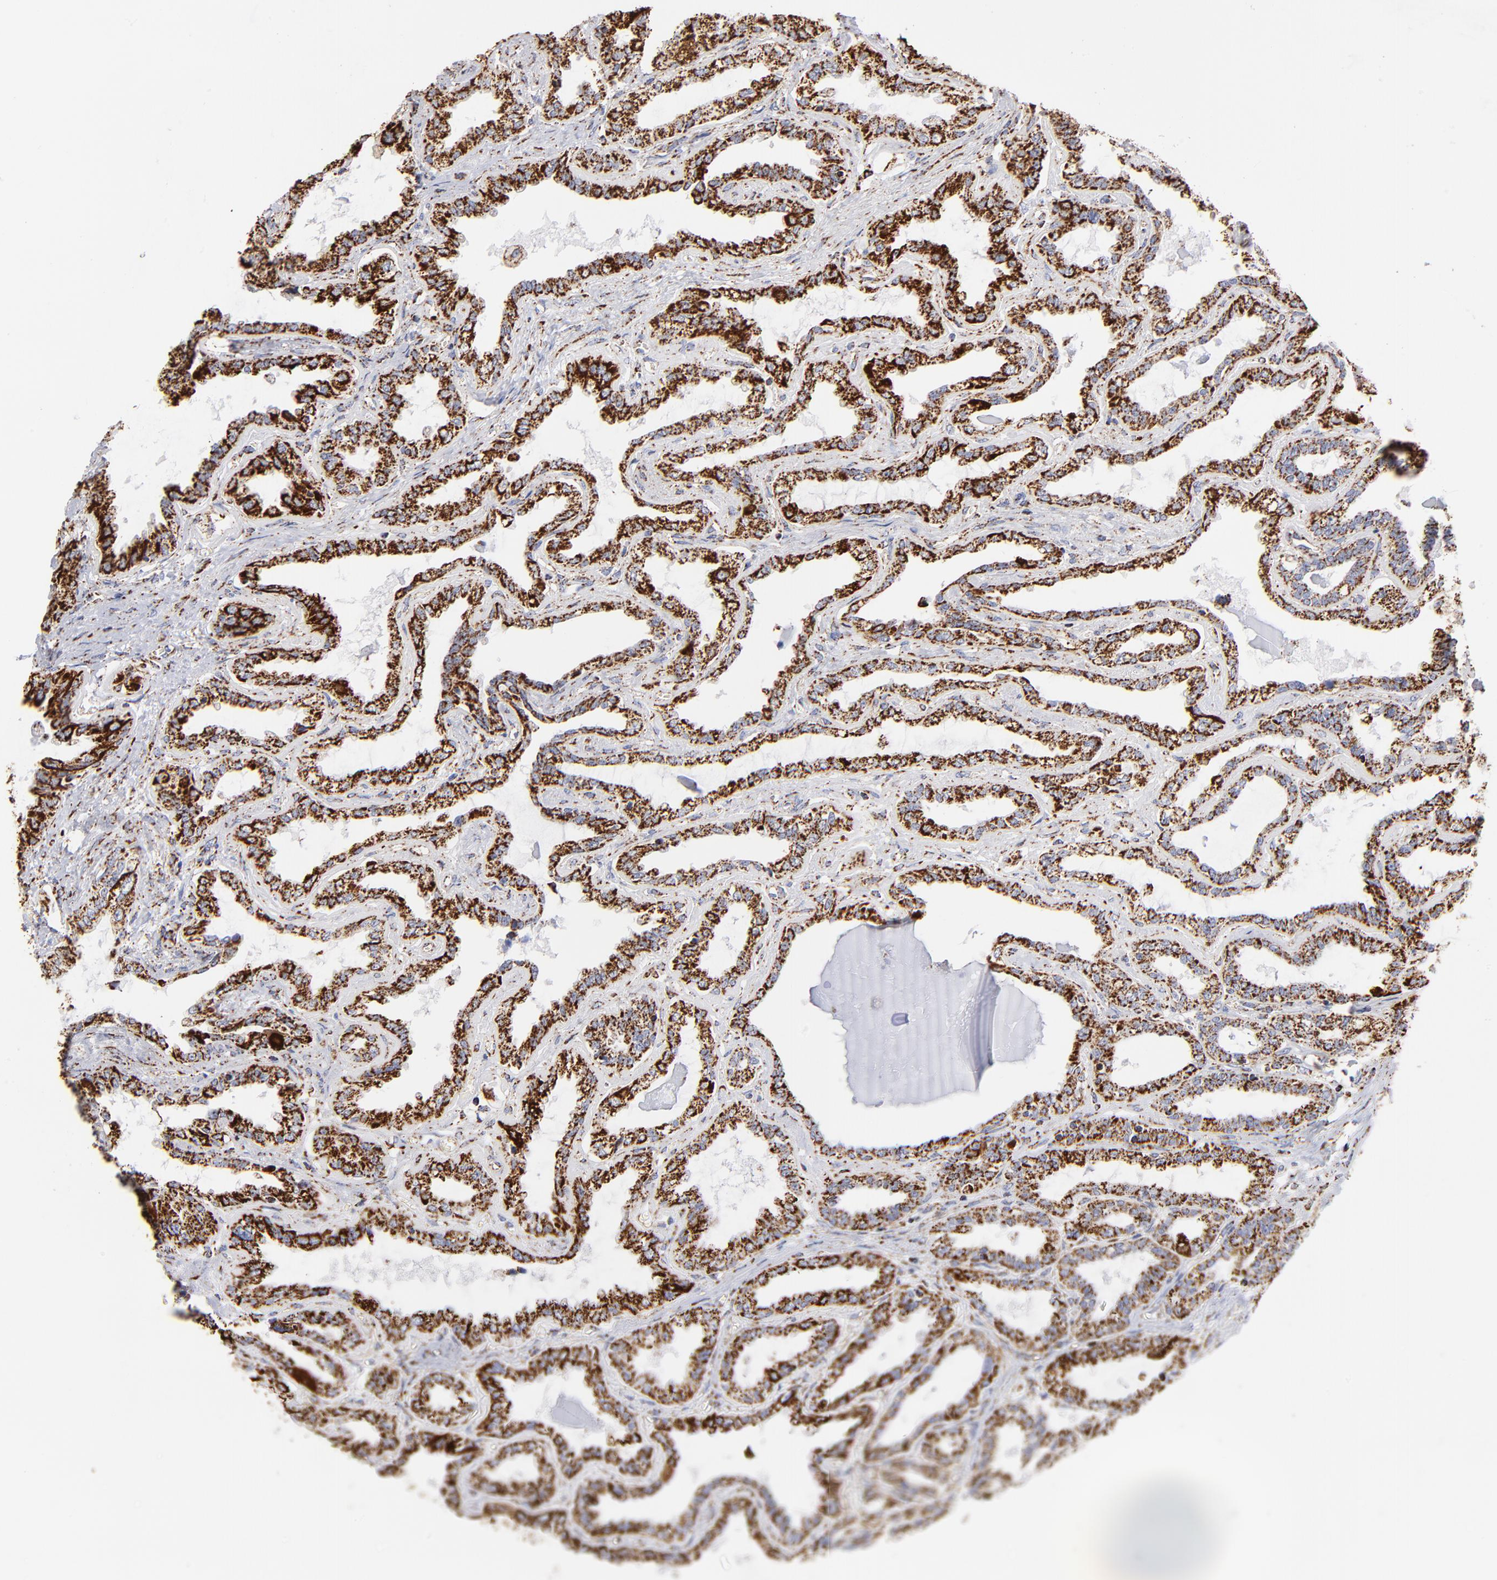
{"staining": {"intensity": "strong", "quantity": ">75%", "location": "cytoplasmic/membranous"}, "tissue": "seminal vesicle", "cell_type": "Glandular cells", "image_type": "normal", "snomed": [{"axis": "morphology", "description": "Normal tissue, NOS"}, {"axis": "morphology", "description": "Inflammation, NOS"}, {"axis": "topography", "description": "Urinary bladder"}, {"axis": "topography", "description": "Prostate"}, {"axis": "topography", "description": "Seminal veicle"}], "caption": "Protein staining of normal seminal vesicle displays strong cytoplasmic/membranous positivity in about >75% of glandular cells.", "gene": "PHB1", "patient": {"sex": "male", "age": 82}}